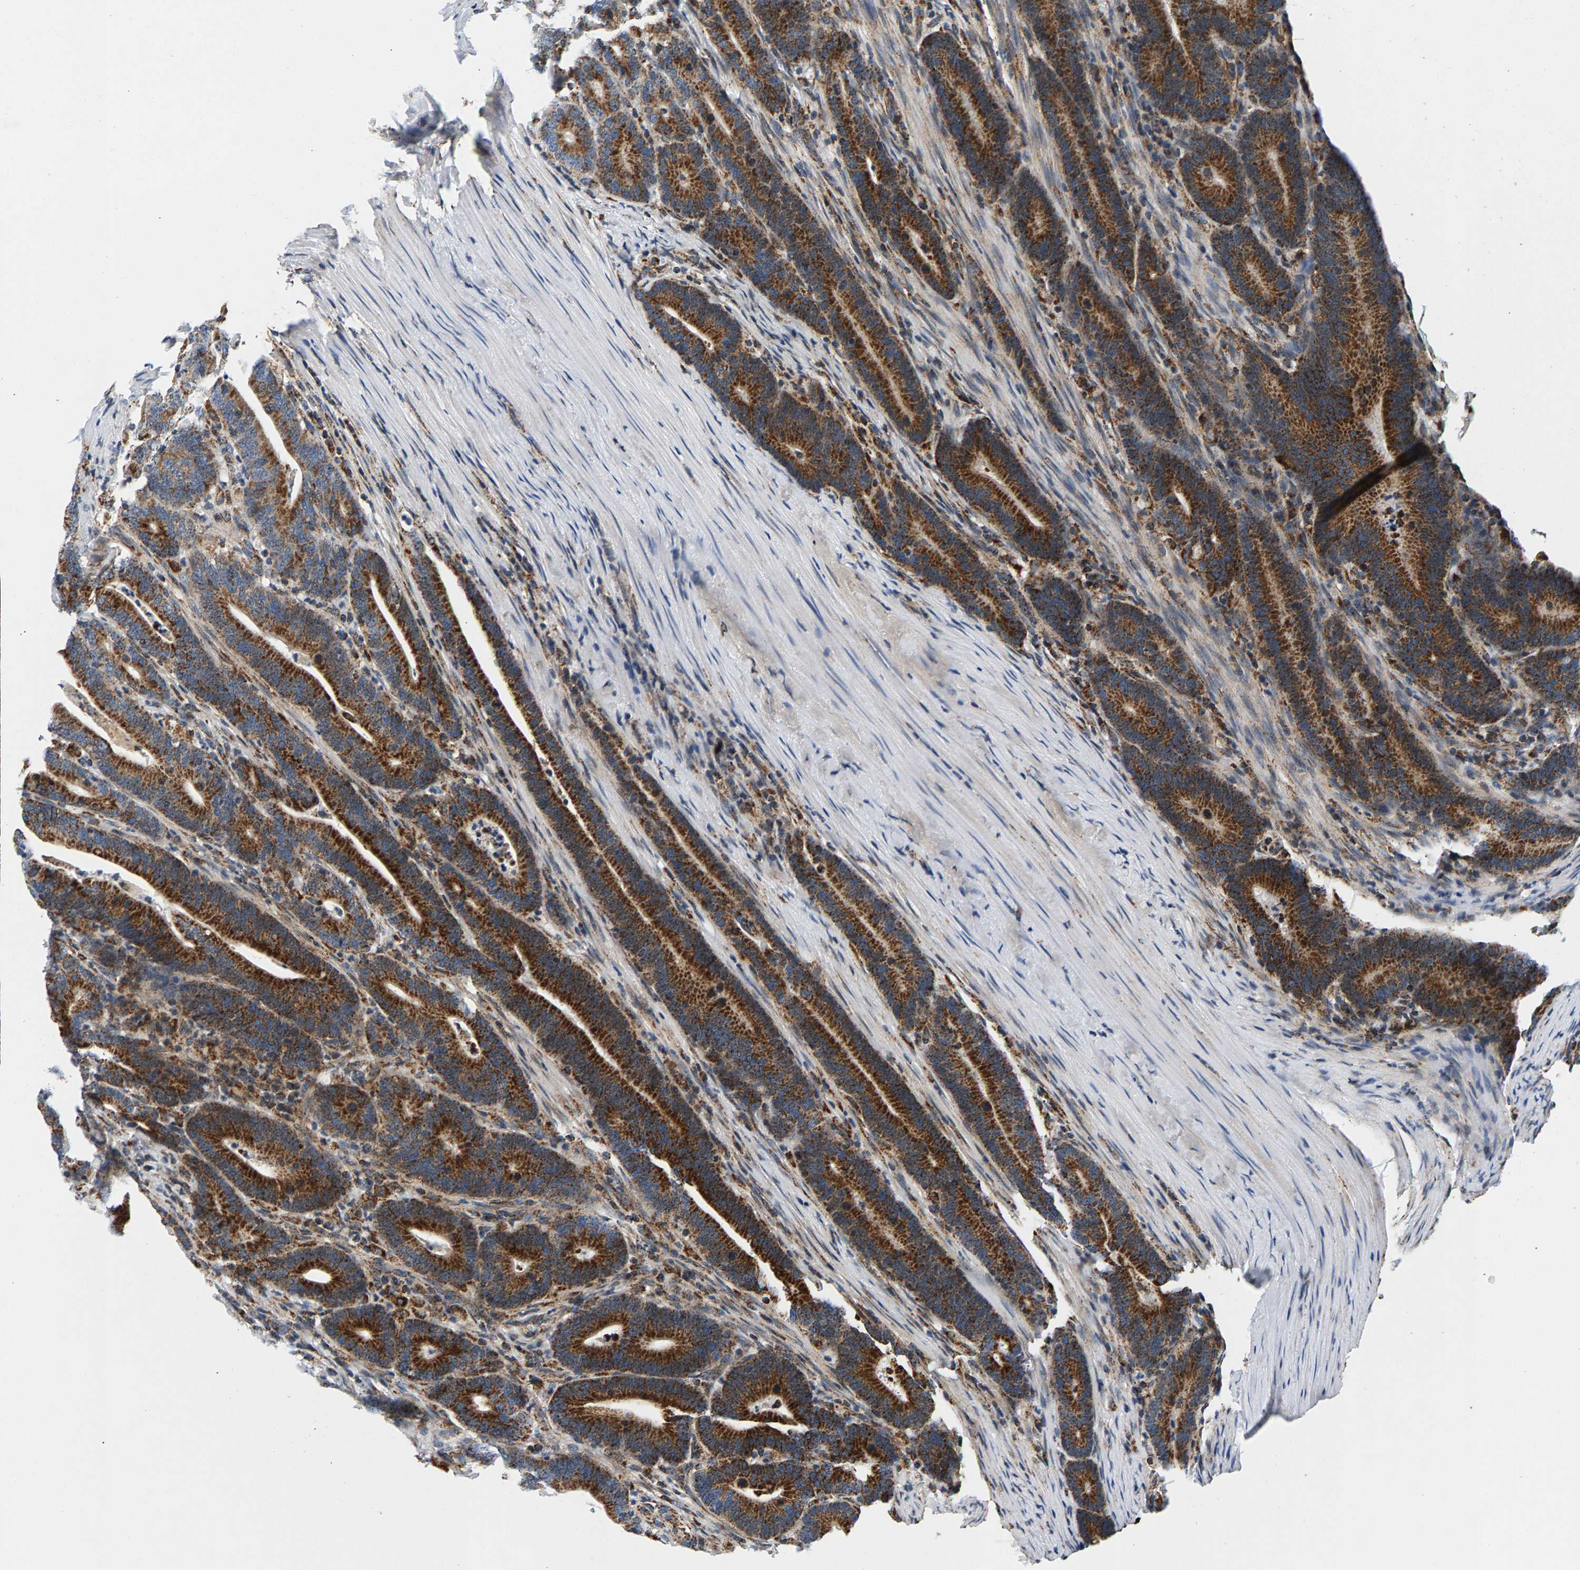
{"staining": {"intensity": "strong", "quantity": ">75%", "location": "cytoplasmic/membranous"}, "tissue": "colorectal cancer", "cell_type": "Tumor cells", "image_type": "cancer", "snomed": [{"axis": "morphology", "description": "Adenocarcinoma, NOS"}, {"axis": "topography", "description": "Colon"}], "caption": "IHC histopathology image of colorectal cancer stained for a protein (brown), which demonstrates high levels of strong cytoplasmic/membranous expression in approximately >75% of tumor cells.", "gene": "PDE1A", "patient": {"sex": "female", "age": 66}}